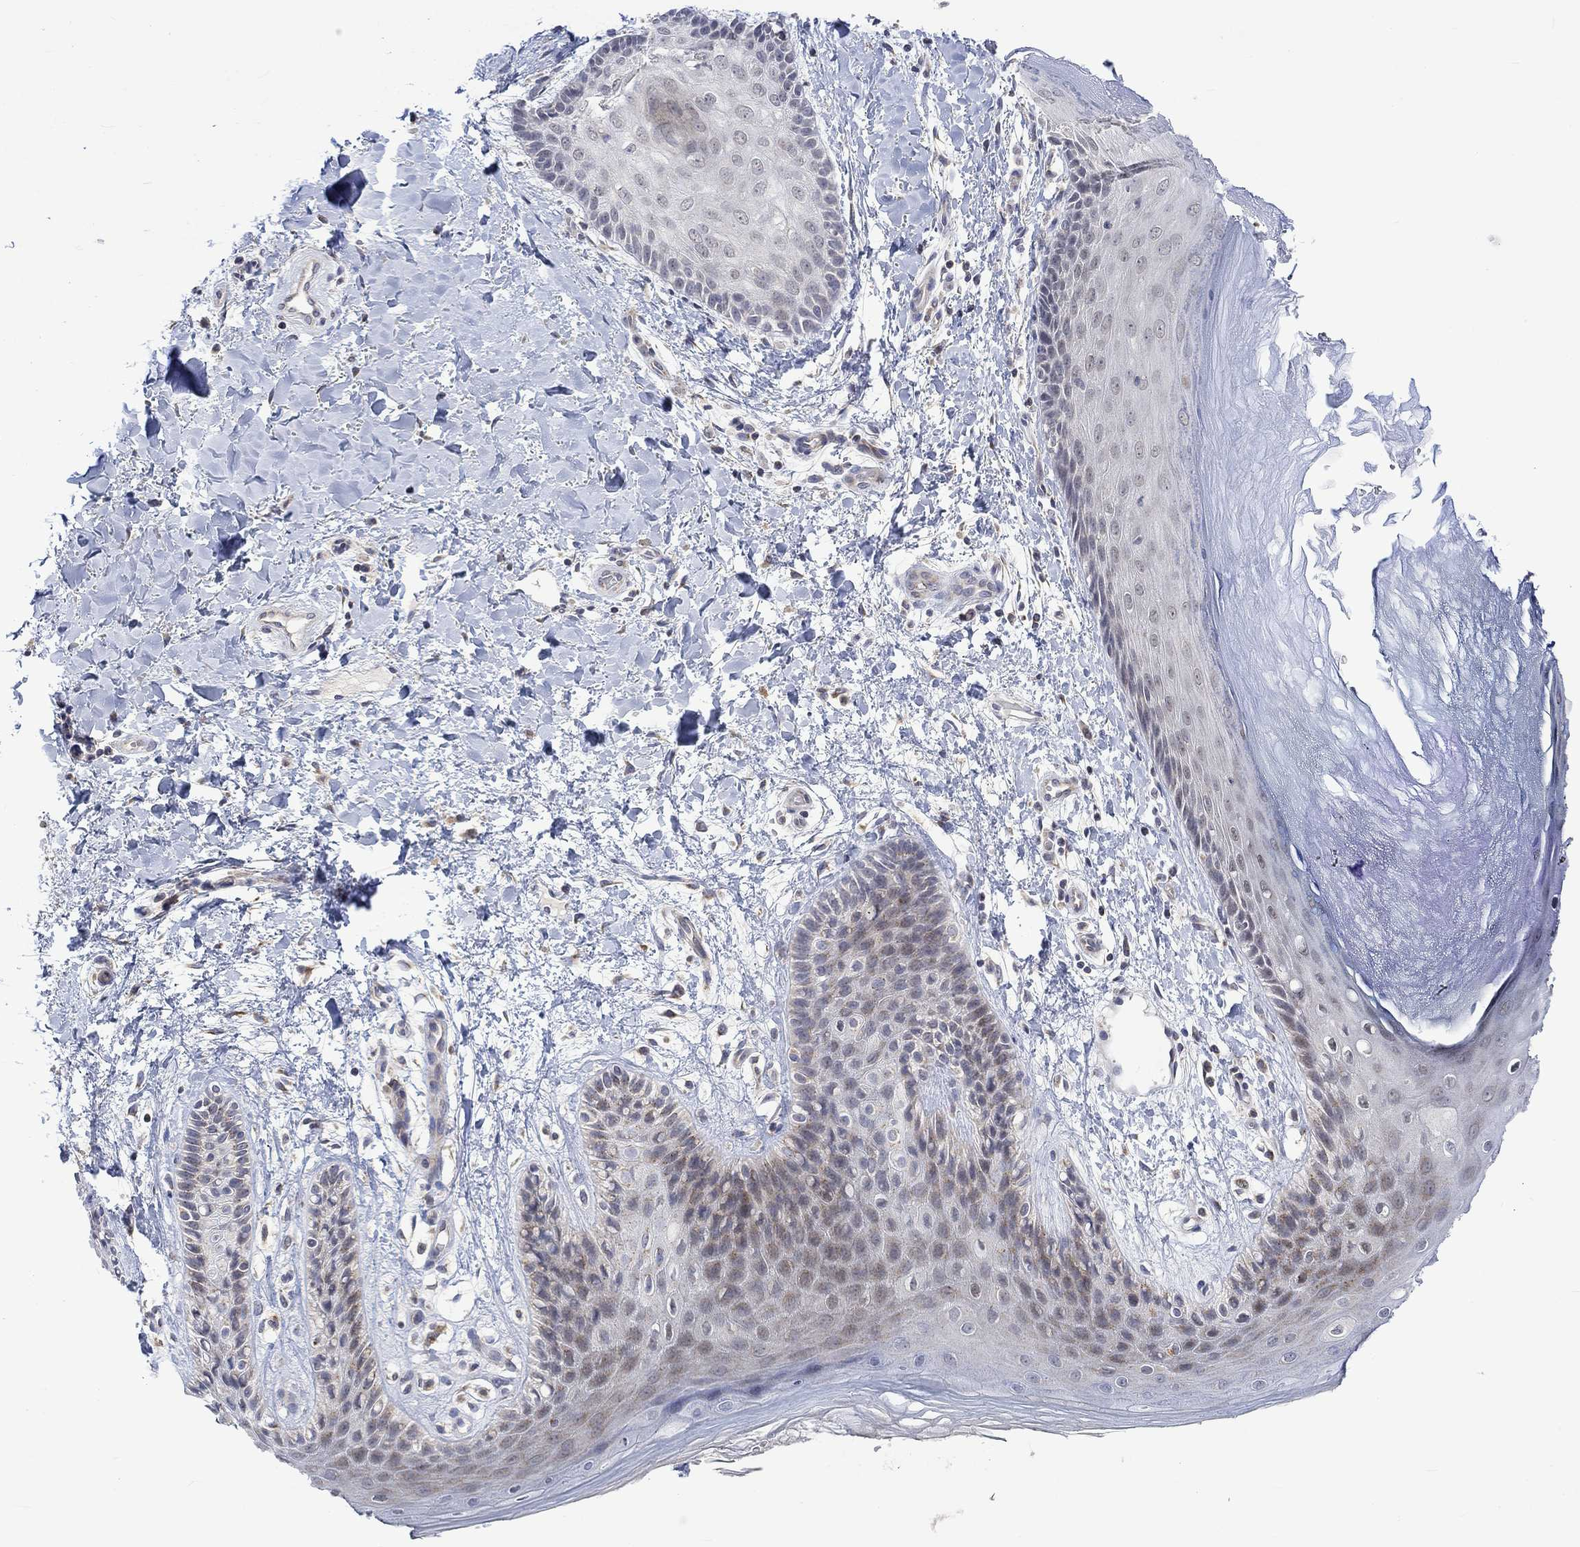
{"staining": {"intensity": "weak", "quantity": "<25%", "location": "cytoplasmic/membranous"}, "tissue": "skin", "cell_type": "Epidermal cells", "image_type": "normal", "snomed": [{"axis": "morphology", "description": "Normal tissue, NOS"}, {"axis": "topography", "description": "Anal"}], "caption": "Photomicrograph shows no protein expression in epidermal cells of unremarkable skin.", "gene": "SLC48A1", "patient": {"sex": "male", "age": 36}}